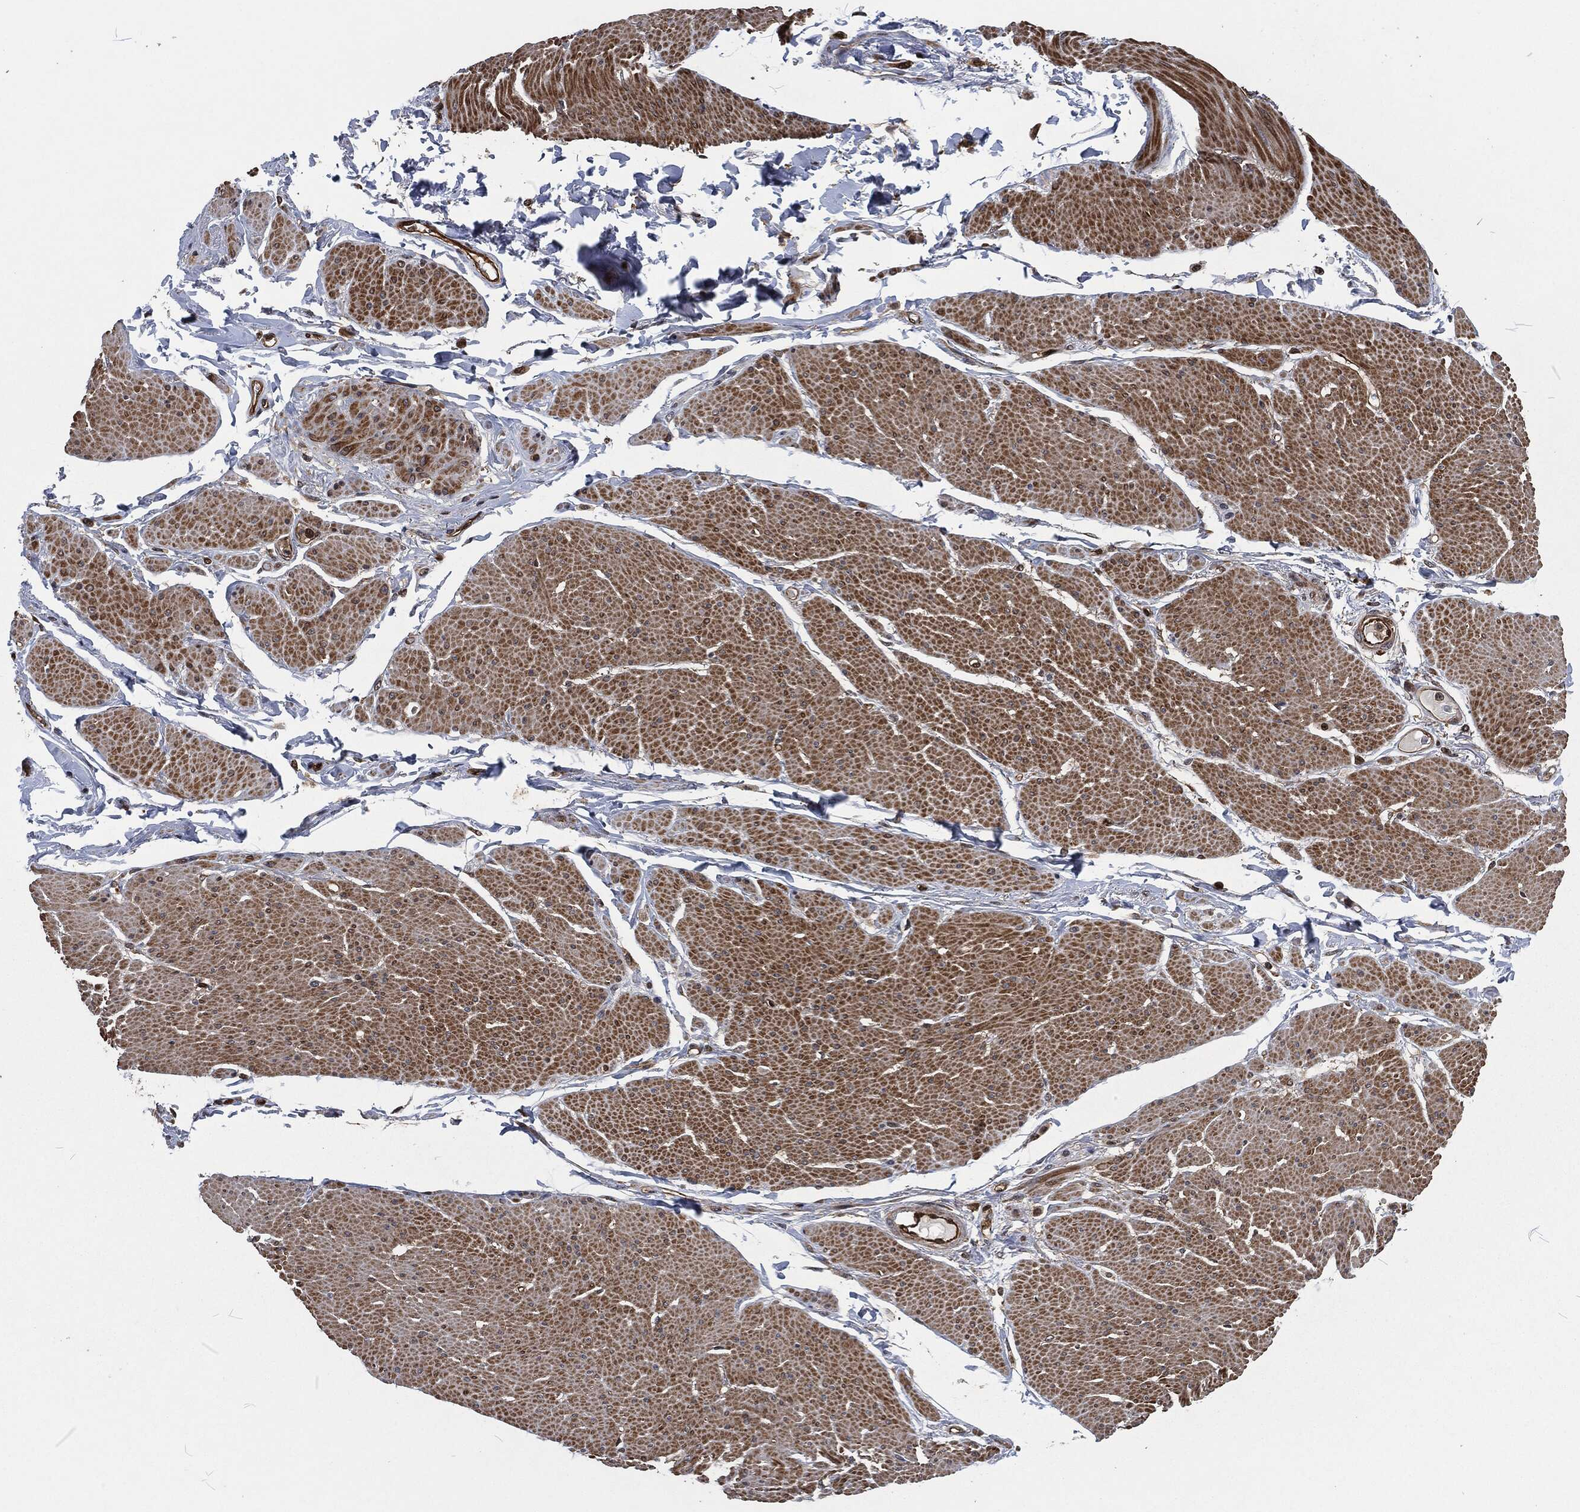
{"staining": {"intensity": "moderate", "quantity": ">75%", "location": "cytoplasmic/membranous"}, "tissue": "smooth muscle", "cell_type": "Smooth muscle cells", "image_type": "normal", "snomed": [{"axis": "morphology", "description": "Normal tissue, NOS"}, {"axis": "topography", "description": "Smooth muscle"}, {"axis": "topography", "description": "Anal"}], "caption": "Immunohistochemistry (IHC) staining of normal smooth muscle, which reveals medium levels of moderate cytoplasmic/membranous expression in about >75% of smooth muscle cells indicating moderate cytoplasmic/membranous protein expression. The staining was performed using DAB (3,3'-diaminobenzidine) (brown) for protein detection and nuclei were counterstained in hematoxylin (blue).", "gene": "CMPK2", "patient": {"sex": "male", "age": 83}}